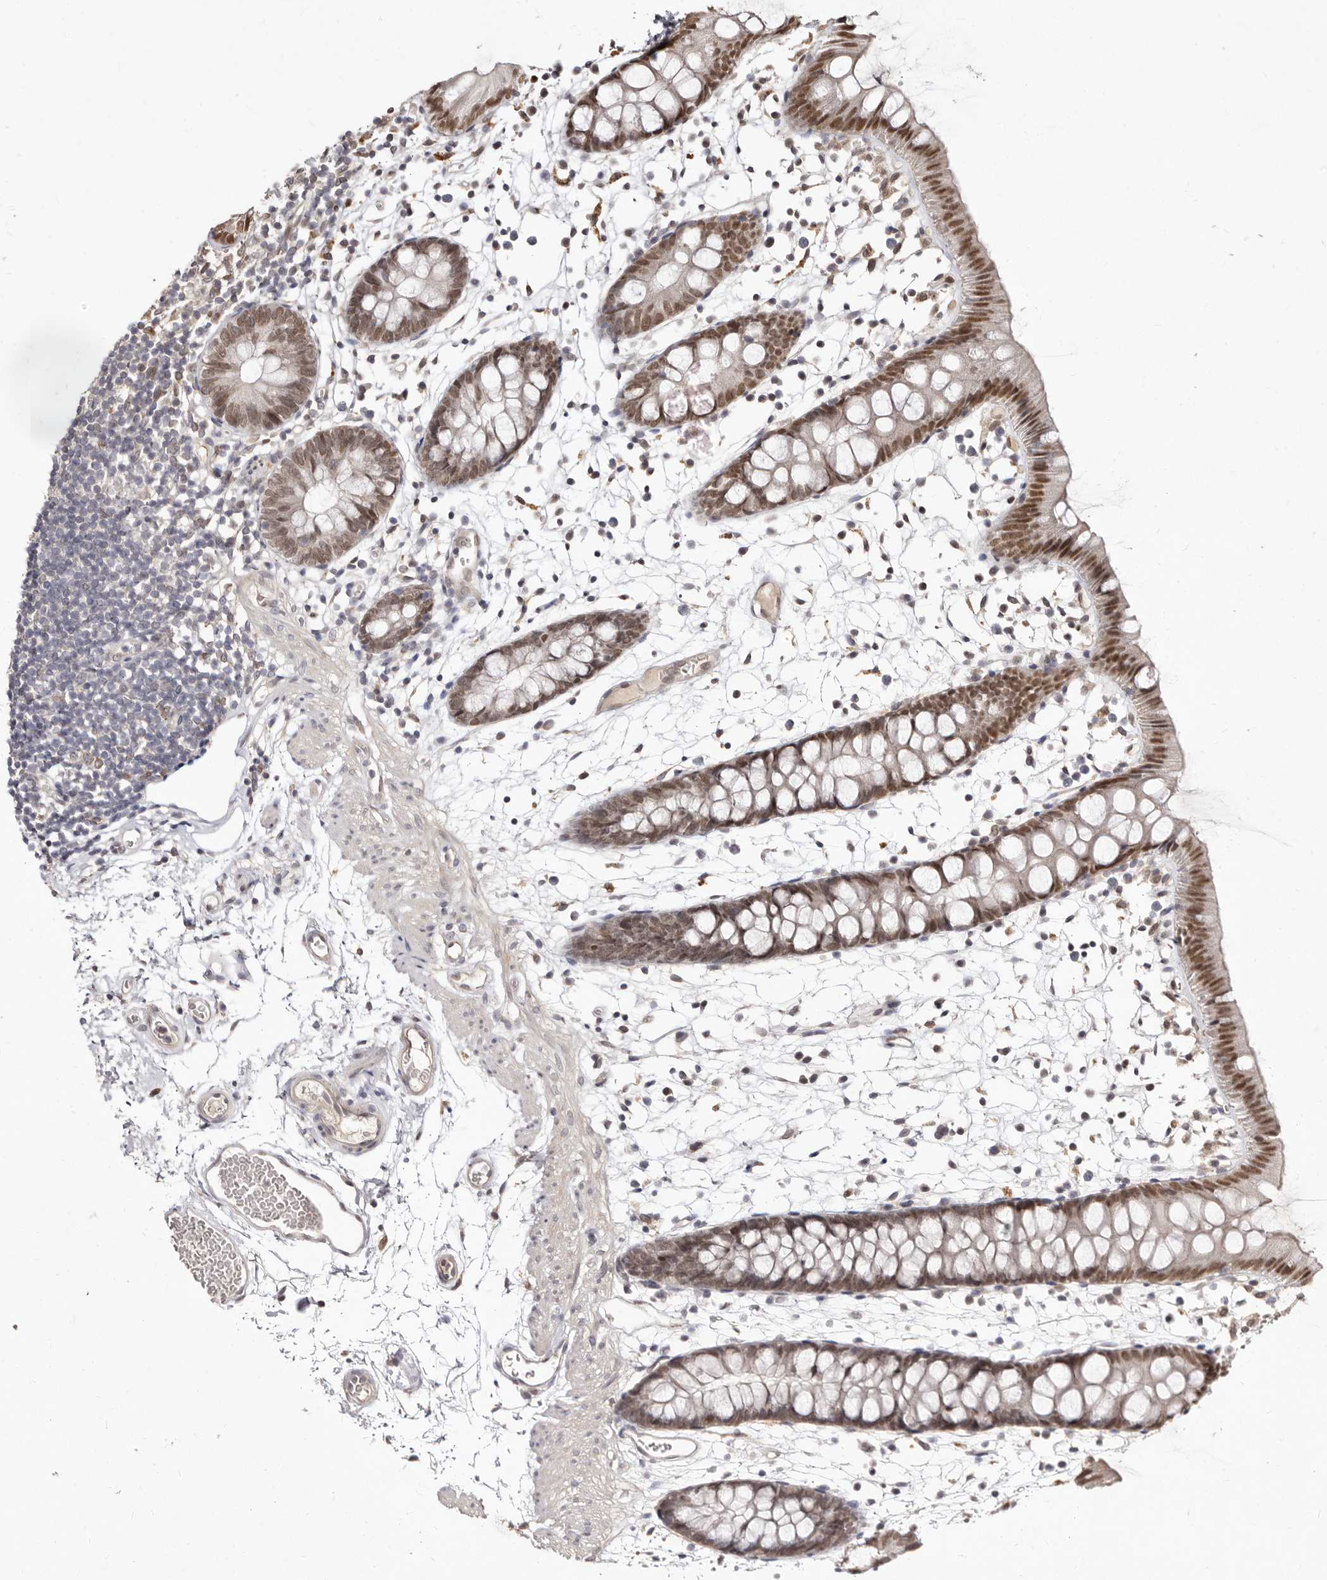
{"staining": {"intensity": "weak", "quantity": "25%-75%", "location": "cytoplasmic/membranous,nuclear"}, "tissue": "colon", "cell_type": "Endothelial cells", "image_type": "normal", "snomed": [{"axis": "morphology", "description": "Normal tissue, NOS"}, {"axis": "topography", "description": "Colon"}], "caption": "IHC micrograph of normal human colon stained for a protein (brown), which demonstrates low levels of weak cytoplasmic/membranous,nuclear expression in approximately 25%-75% of endothelial cells.", "gene": "LCORL", "patient": {"sex": "male", "age": 56}}